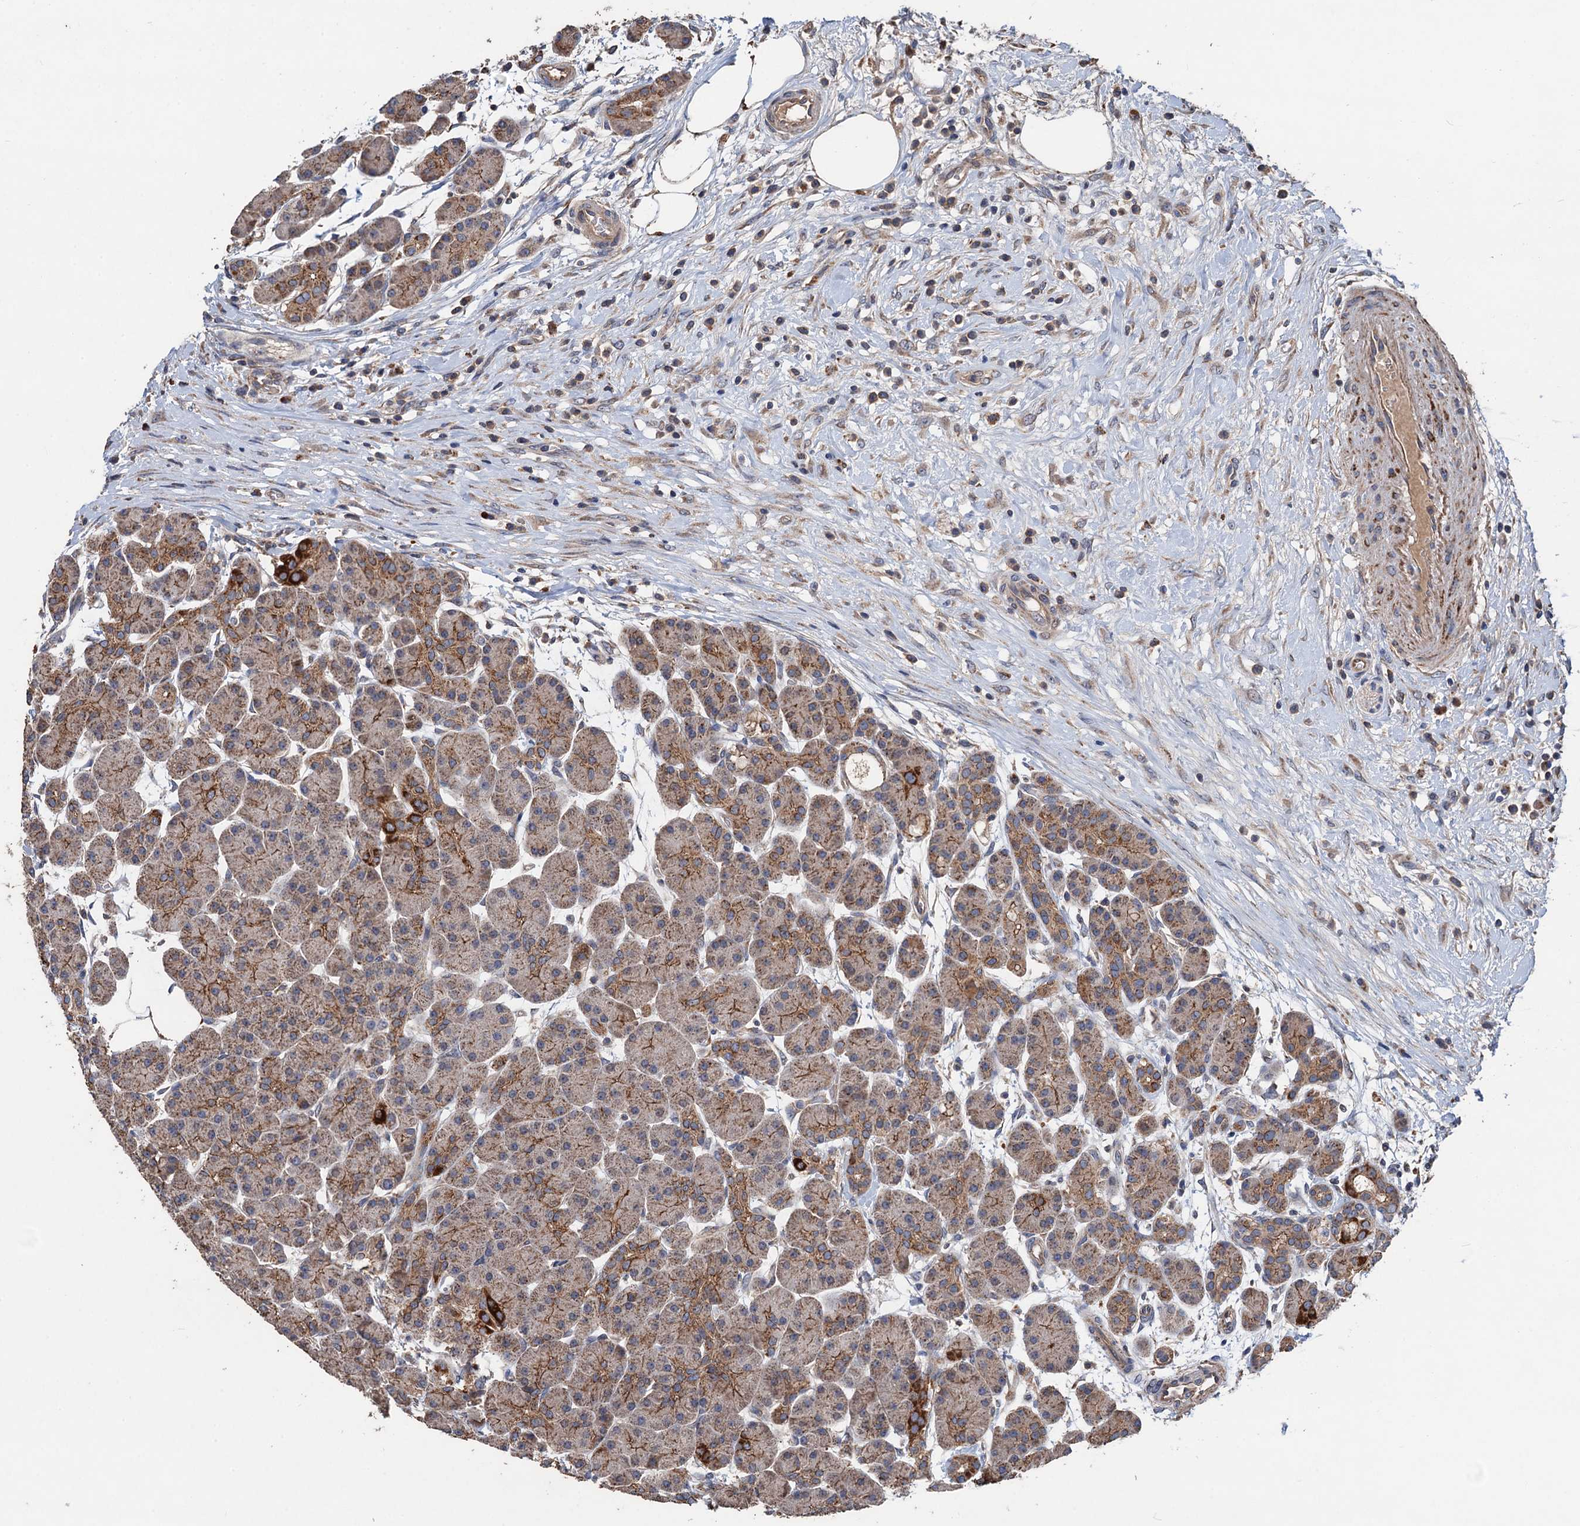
{"staining": {"intensity": "strong", "quantity": ">75%", "location": "cytoplasmic/membranous"}, "tissue": "pancreas", "cell_type": "Exocrine glandular cells", "image_type": "normal", "snomed": [{"axis": "morphology", "description": "Normal tissue, NOS"}, {"axis": "topography", "description": "Pancreas"}], "caption": "IHC histopathology image of unremarkable human pancreas stained for a protein (brown), which reveals high levels of strong cytoplasmic/membranous expression in approximately >75% of exocrine glandular cells.", "gene": "DGLUCY", "patient": {"sex": "male", "age": 63}}